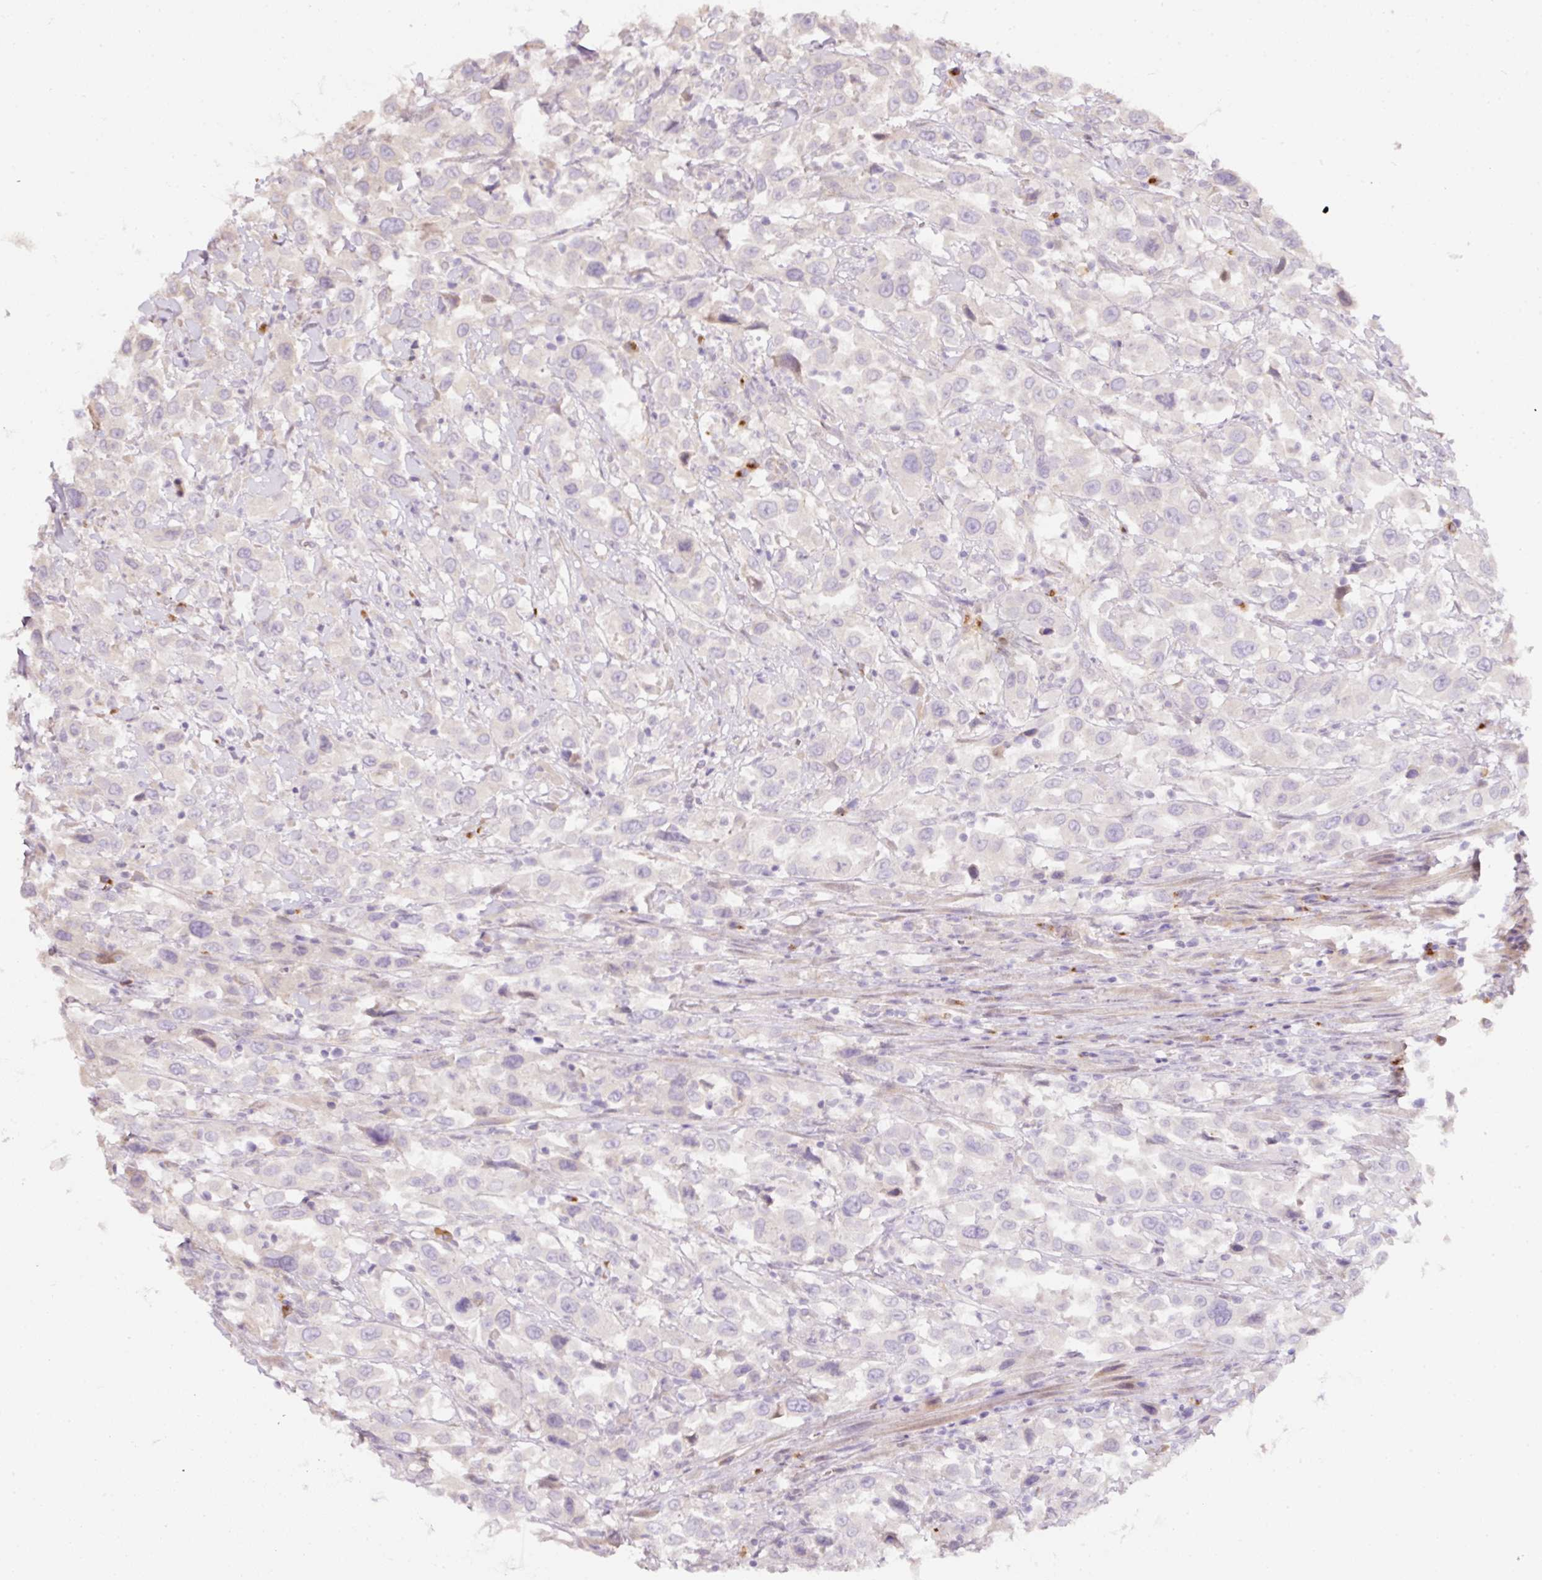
{"staining": {"intensity": "negative", "quantity": "none", "location": "none"}, "tissue": "urothelial cancer", "cell_type": "Tumor cells", "image_type": "cancer", "snomed": [{"axis": "morphology", "description": "Urothelial carcinoma, High grade"}, {"axis": "topography", "description": "Urinary bladder"}], "caption": "Photomicrograph shows no protein positivity in tumor cells of high-grade urothelial carcinoma tissue.", "gene": "NBPF11", "patient": {"sex": "male", "age": 61}}